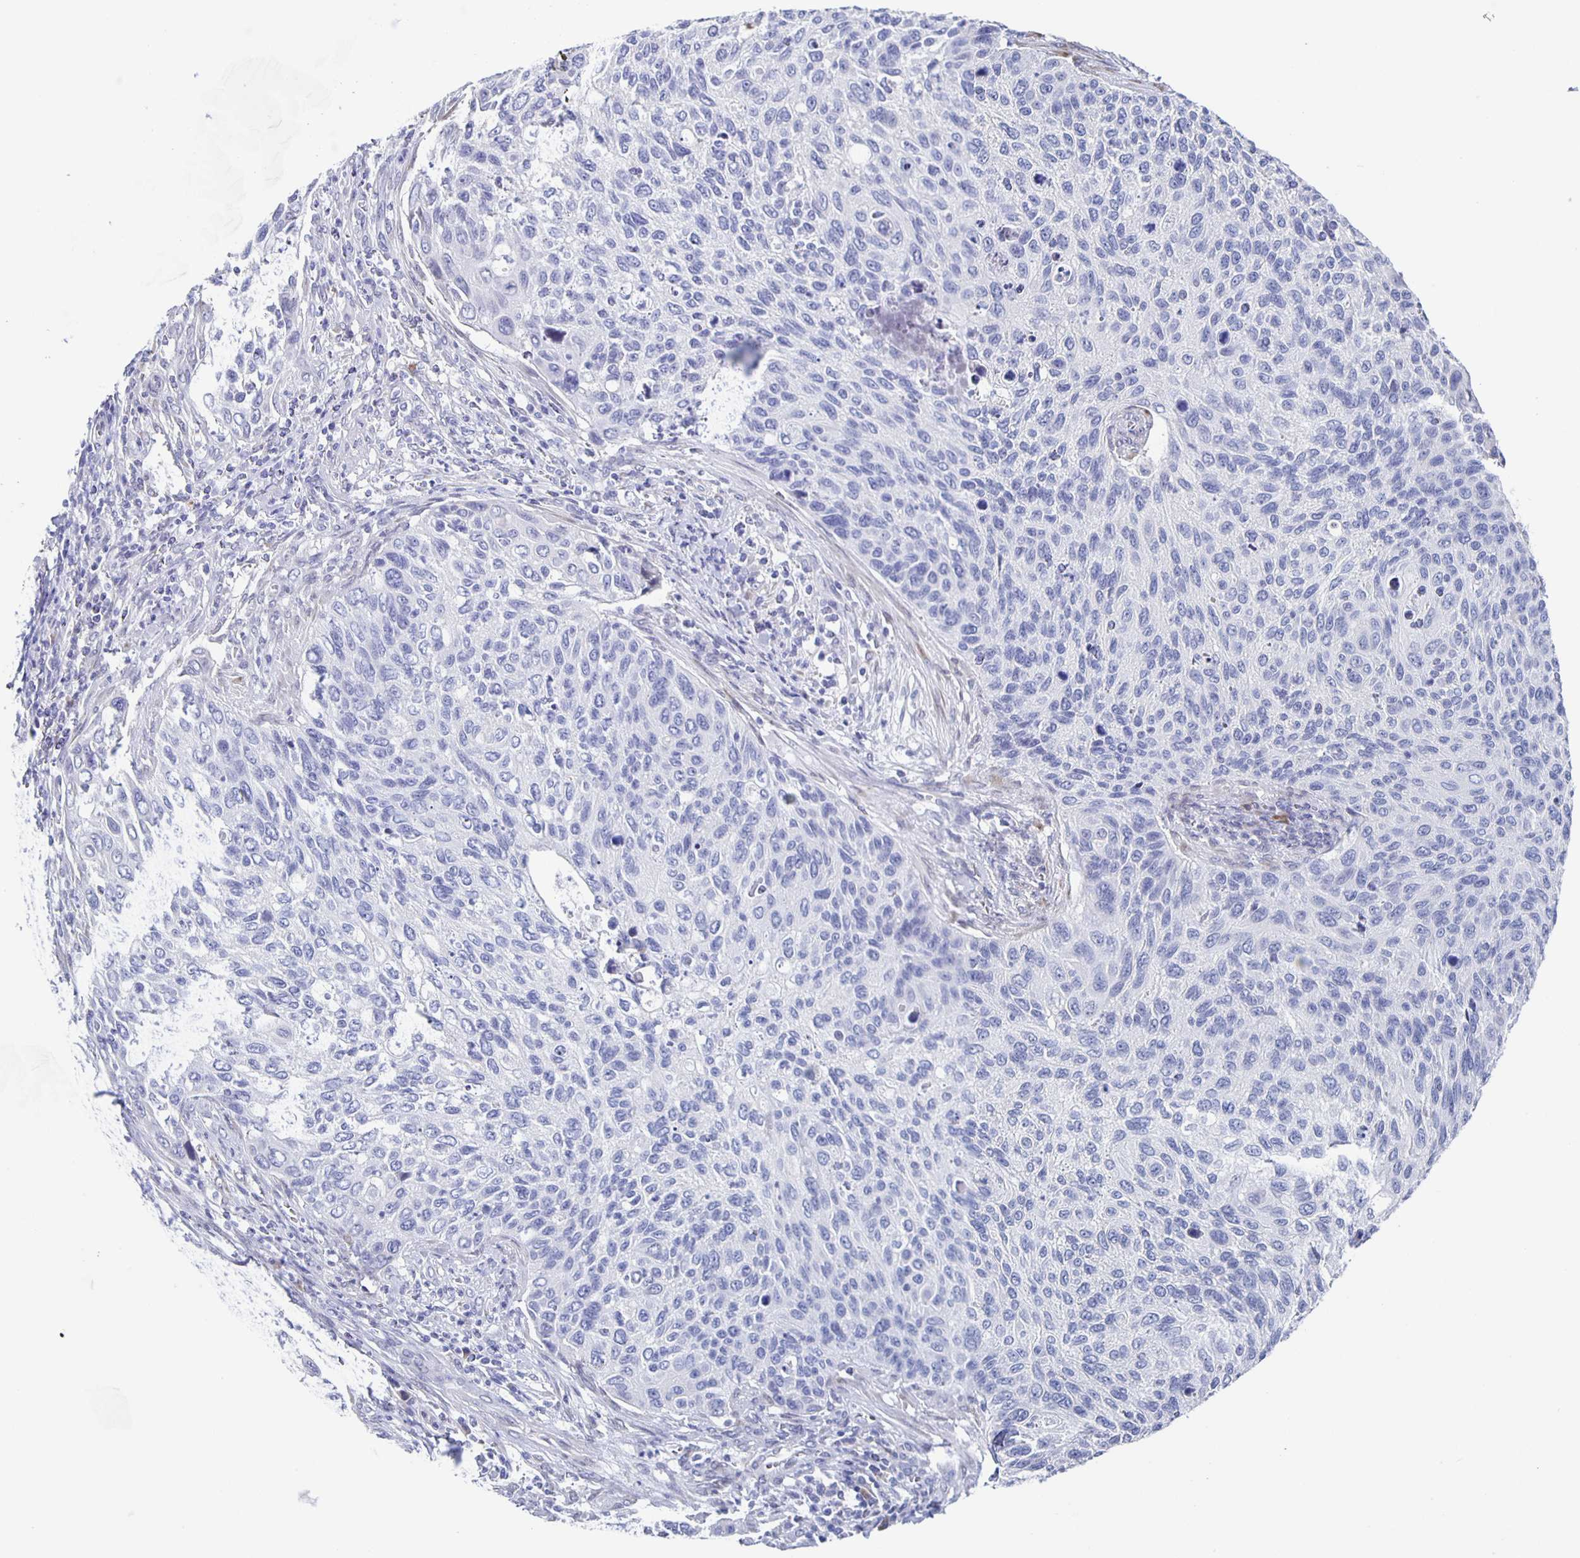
{"staining": {"intensity": "negative", "quantity": "none", "location": "none"}, "tissue": "cervical cancer", "cell_type": "Tumor cells", "image_type": "cancer", "snomed": [{"axis": "morphology", "description": "Squamous cell carcinoma, NOS"}, {"axis": "topography", "description": "Cervix"}], "caption": "Squamous cell carcinoma (cervical) was stained to show a protein in brown. There is no significant expression in tumor cells.", "gene": "CCDC17", "patient": {"sex": "female", "age": 70}}